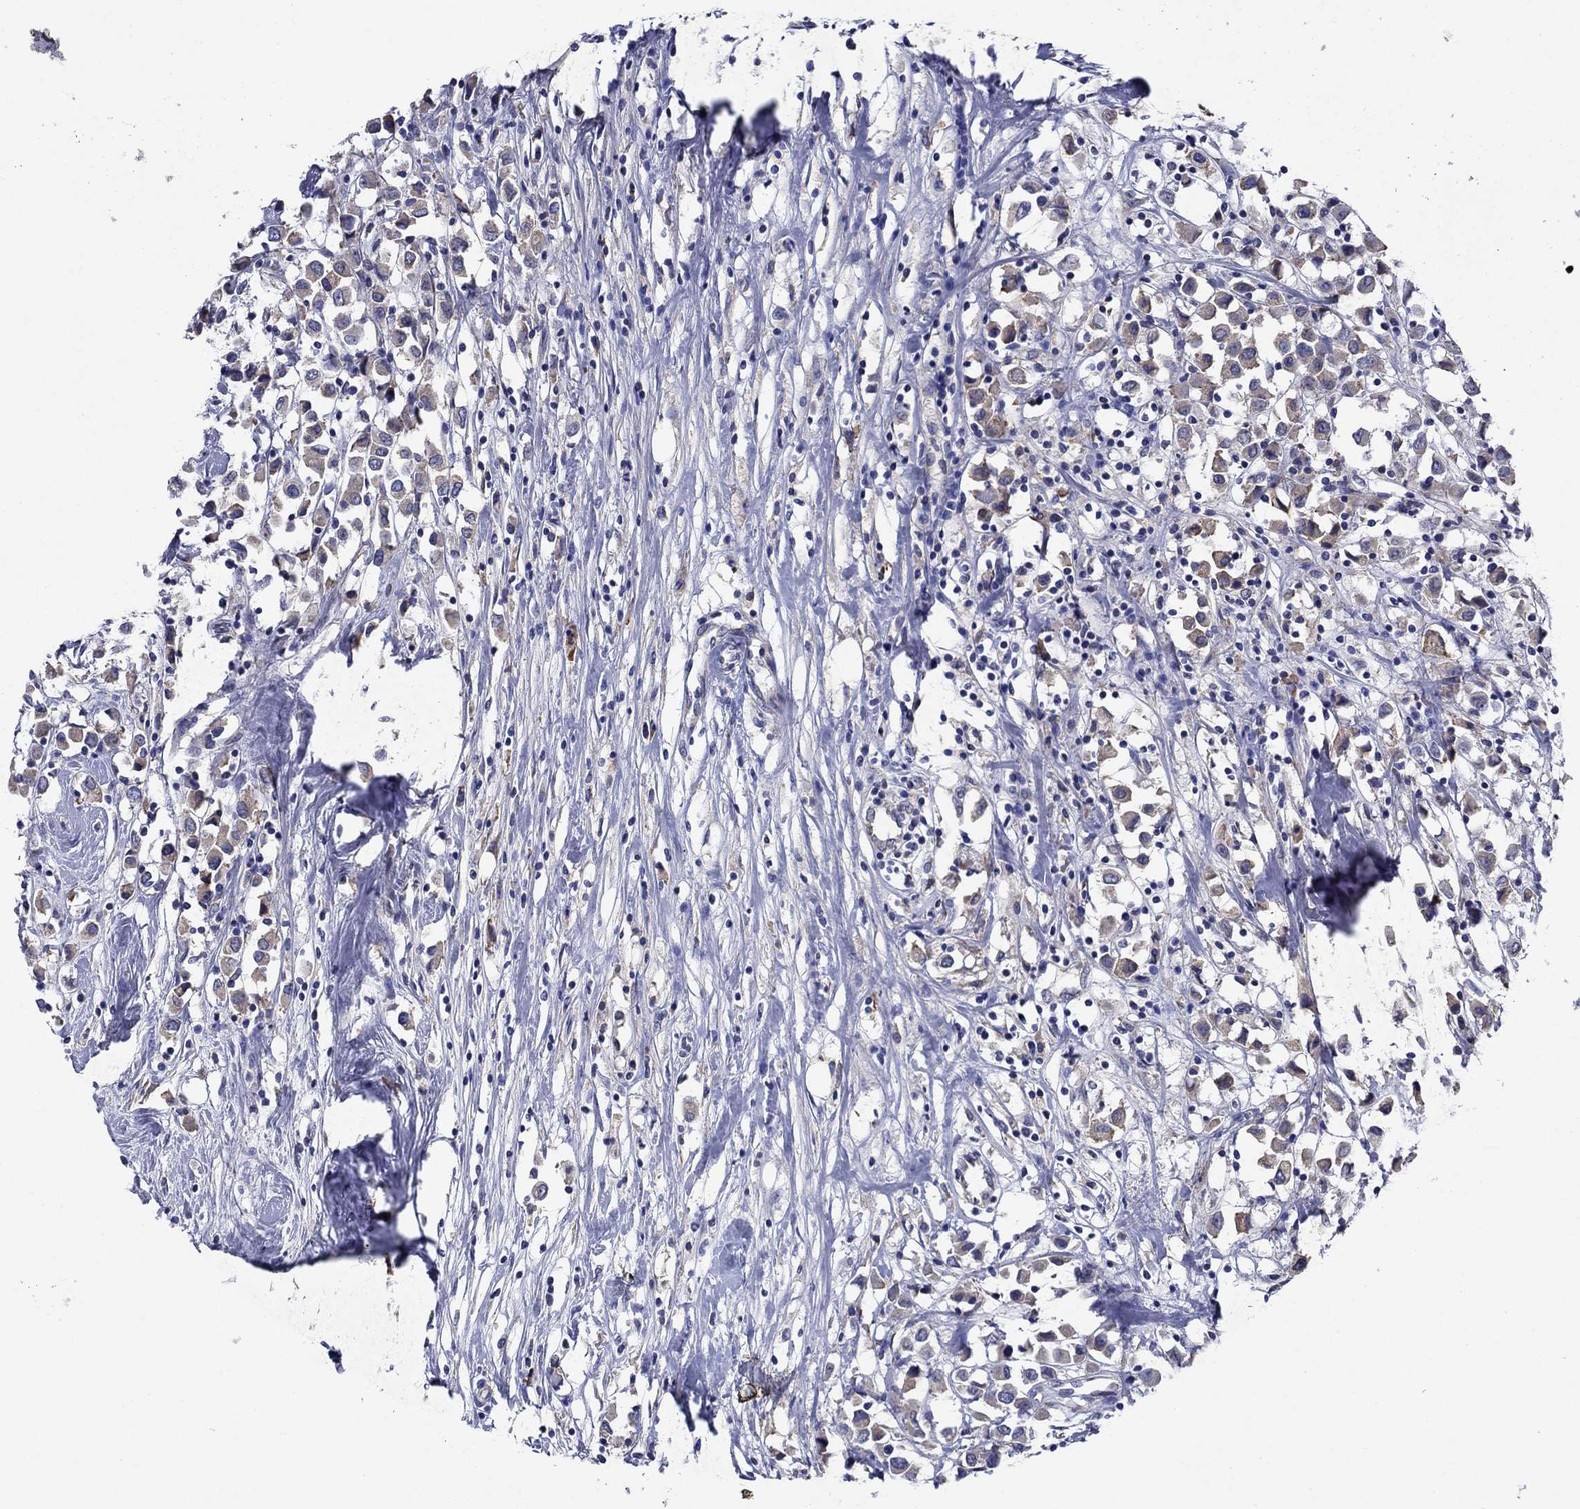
{"staining": {"intensity": "weak", "quantity": "<25%", "location": "cytoplasmic/membranous"}, "tissue": "breast cancer", "cell_type": "Tumor cells", "image_type": "cancer", "snomed": [{"axis": "morphology", "description": "Duct carcinoma"}, {"axis": "topography", "description": "Breast"}], "caption": "Immunohistochemistry (IHC) image of neoplastic tissue: human infiltrating ductal carcinoma (breast) stained with DAB (3,3'-diaminobenzidine) exhibits no significant protein positivity in tumor cells.", "gene": "SULT2B1", "patient": {"sex": "female", "age": 61}}